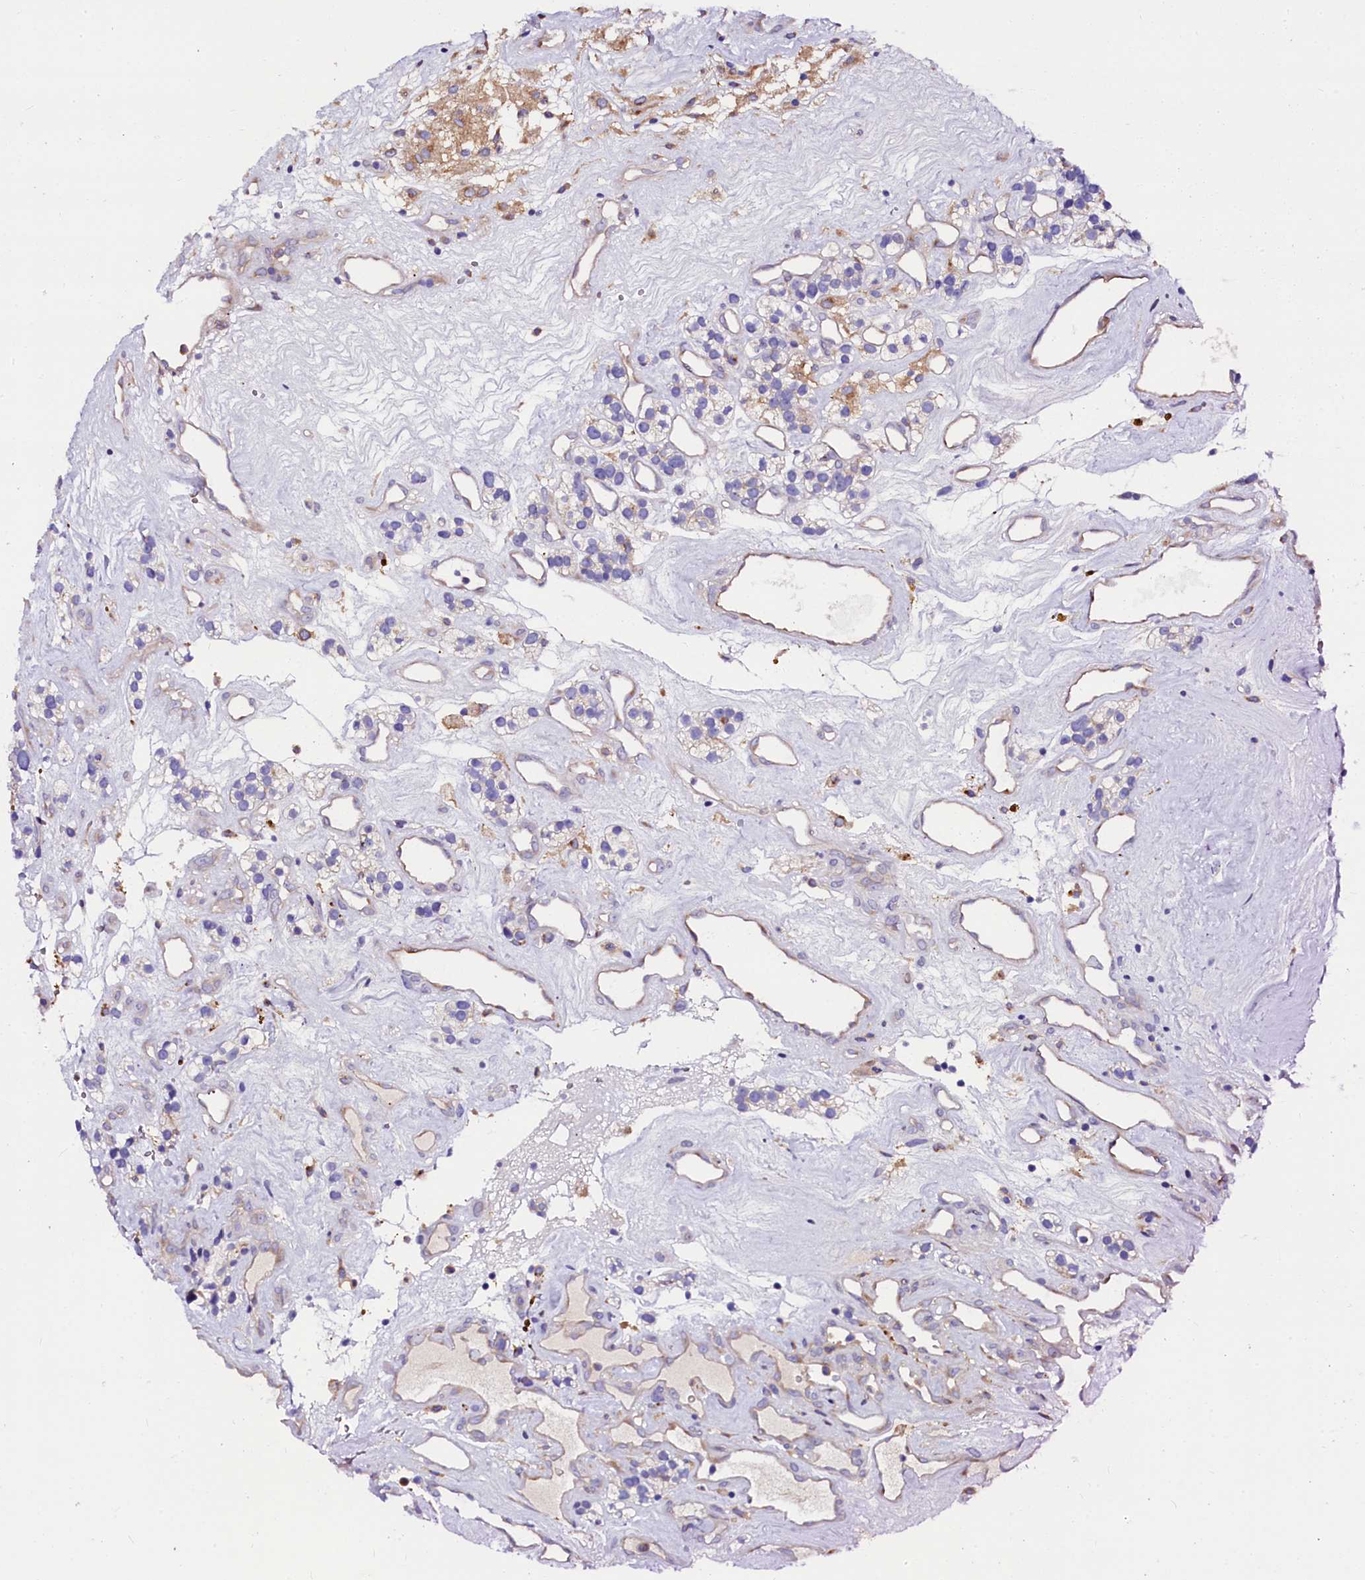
{"staining": {"intensity": "negative", "quantity": "none", "location": "none"}, "tissue": "renal cancer", "cell_type": "Tumor cells", "image_type": "cancer", "snomed": [{"axis": "morphology", "description": "Adenocarcinoma, NOS"}, {"axis": "topography", "description": "Kidney"}], "caption": "Tumor cells show no significant positivity in renal cancer (adenocarcinoma). Nuclei are stained in blue.", "gene": "OTOL1", "patient": {"sex": "female", "age": 57}}